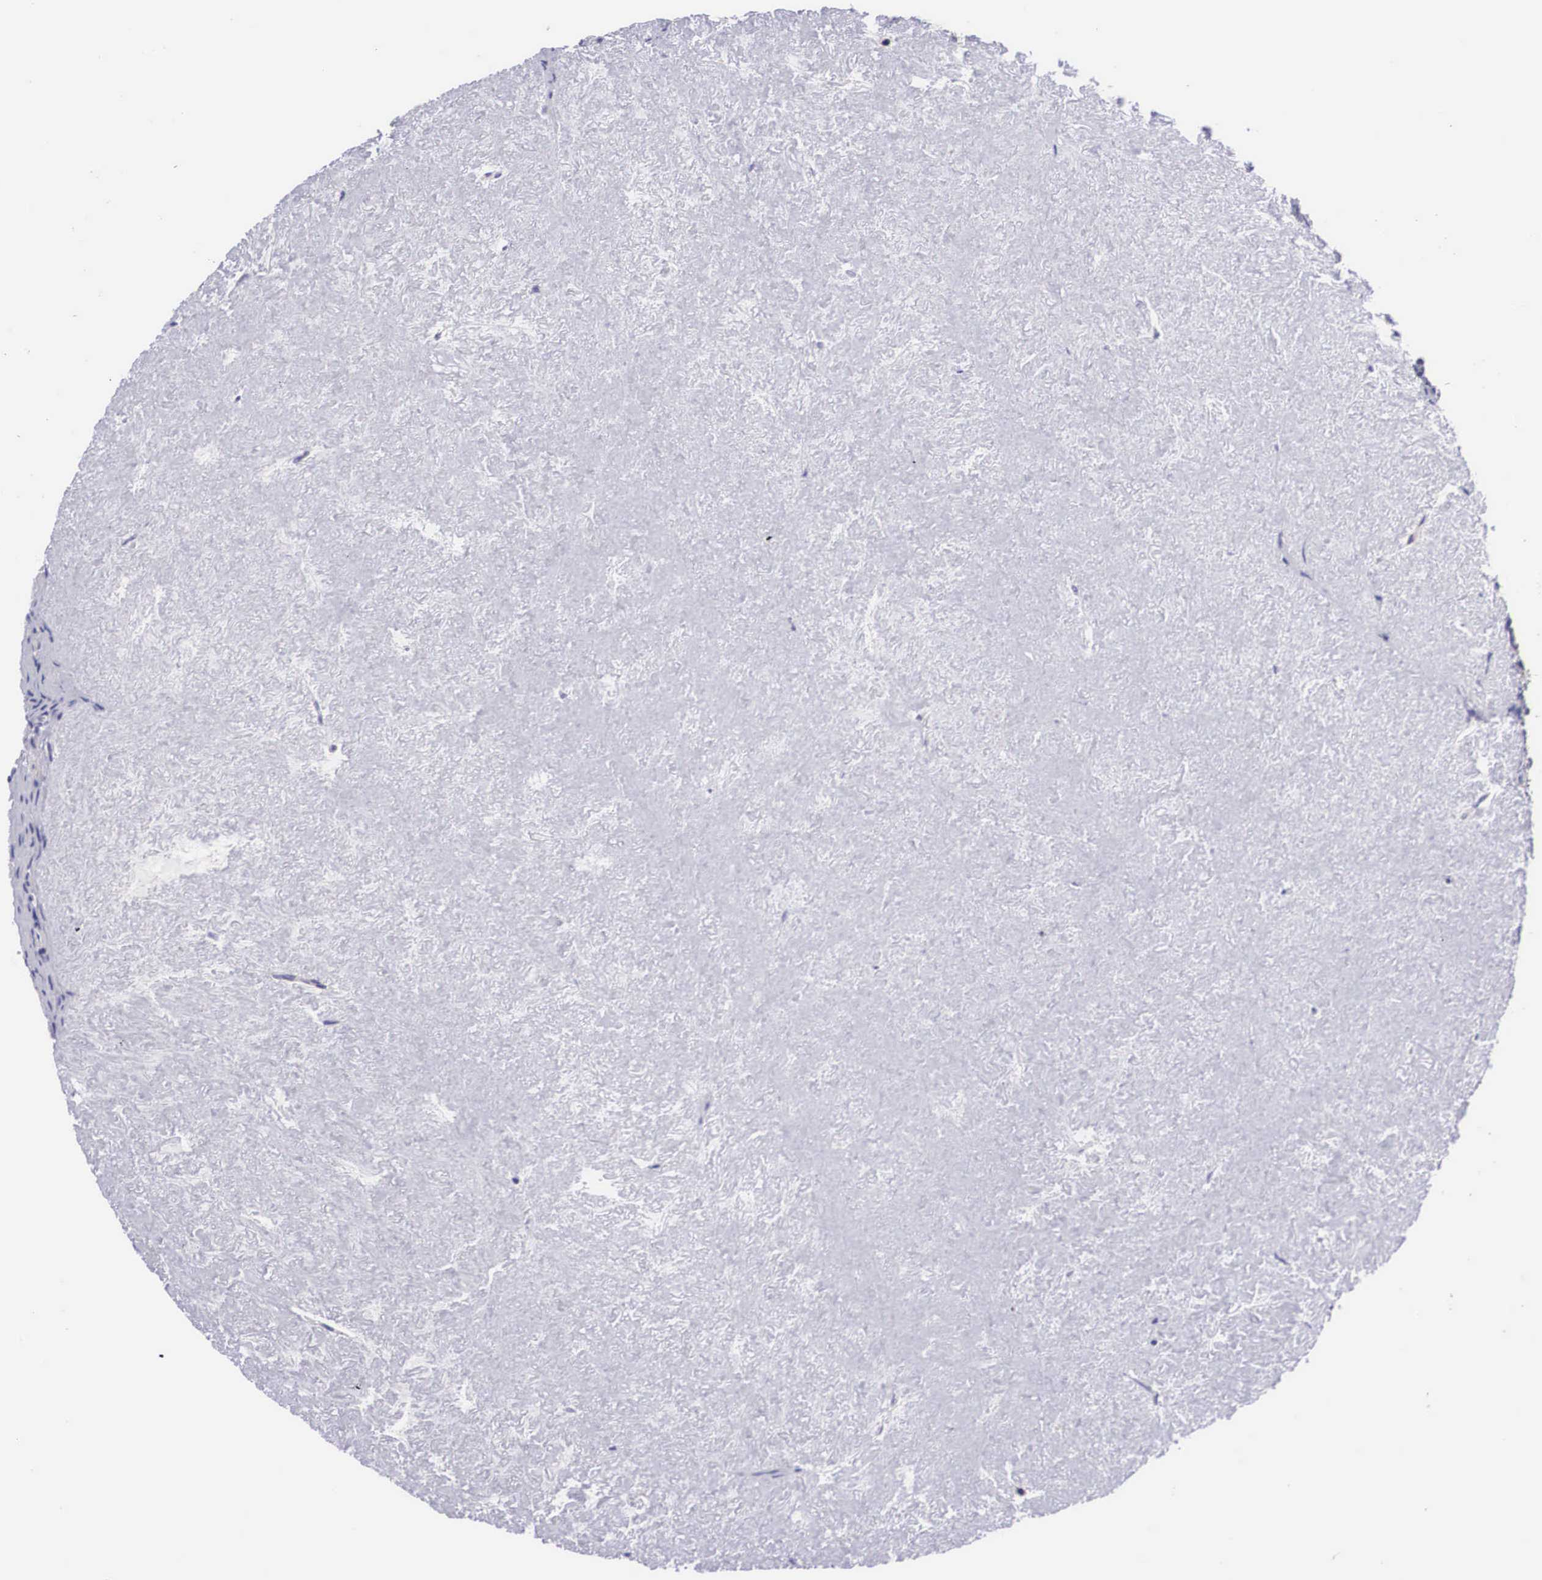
{"staining": {"intensity": "negative", "quantity": "none", "location": "none"}, "tissue": "ovary", "cell_type": "Ovarian stroma cells", "image_type": "normal", "snomed": [{"axis": "morphology", "description": "Normal tissue, NOS"}, {"axis": "topography", "description": "Ovary"}], "caption": "Immunohistochemical staining of normal ovary displays no significant expression in ovarian stroma cells. (DAB (3,3'-diaminobenzidine) immunohistochemistry (IHC) with hematoxylin counter stain).", "gene": "ARG2", "patient": {"sex": "female", "age": 53}}